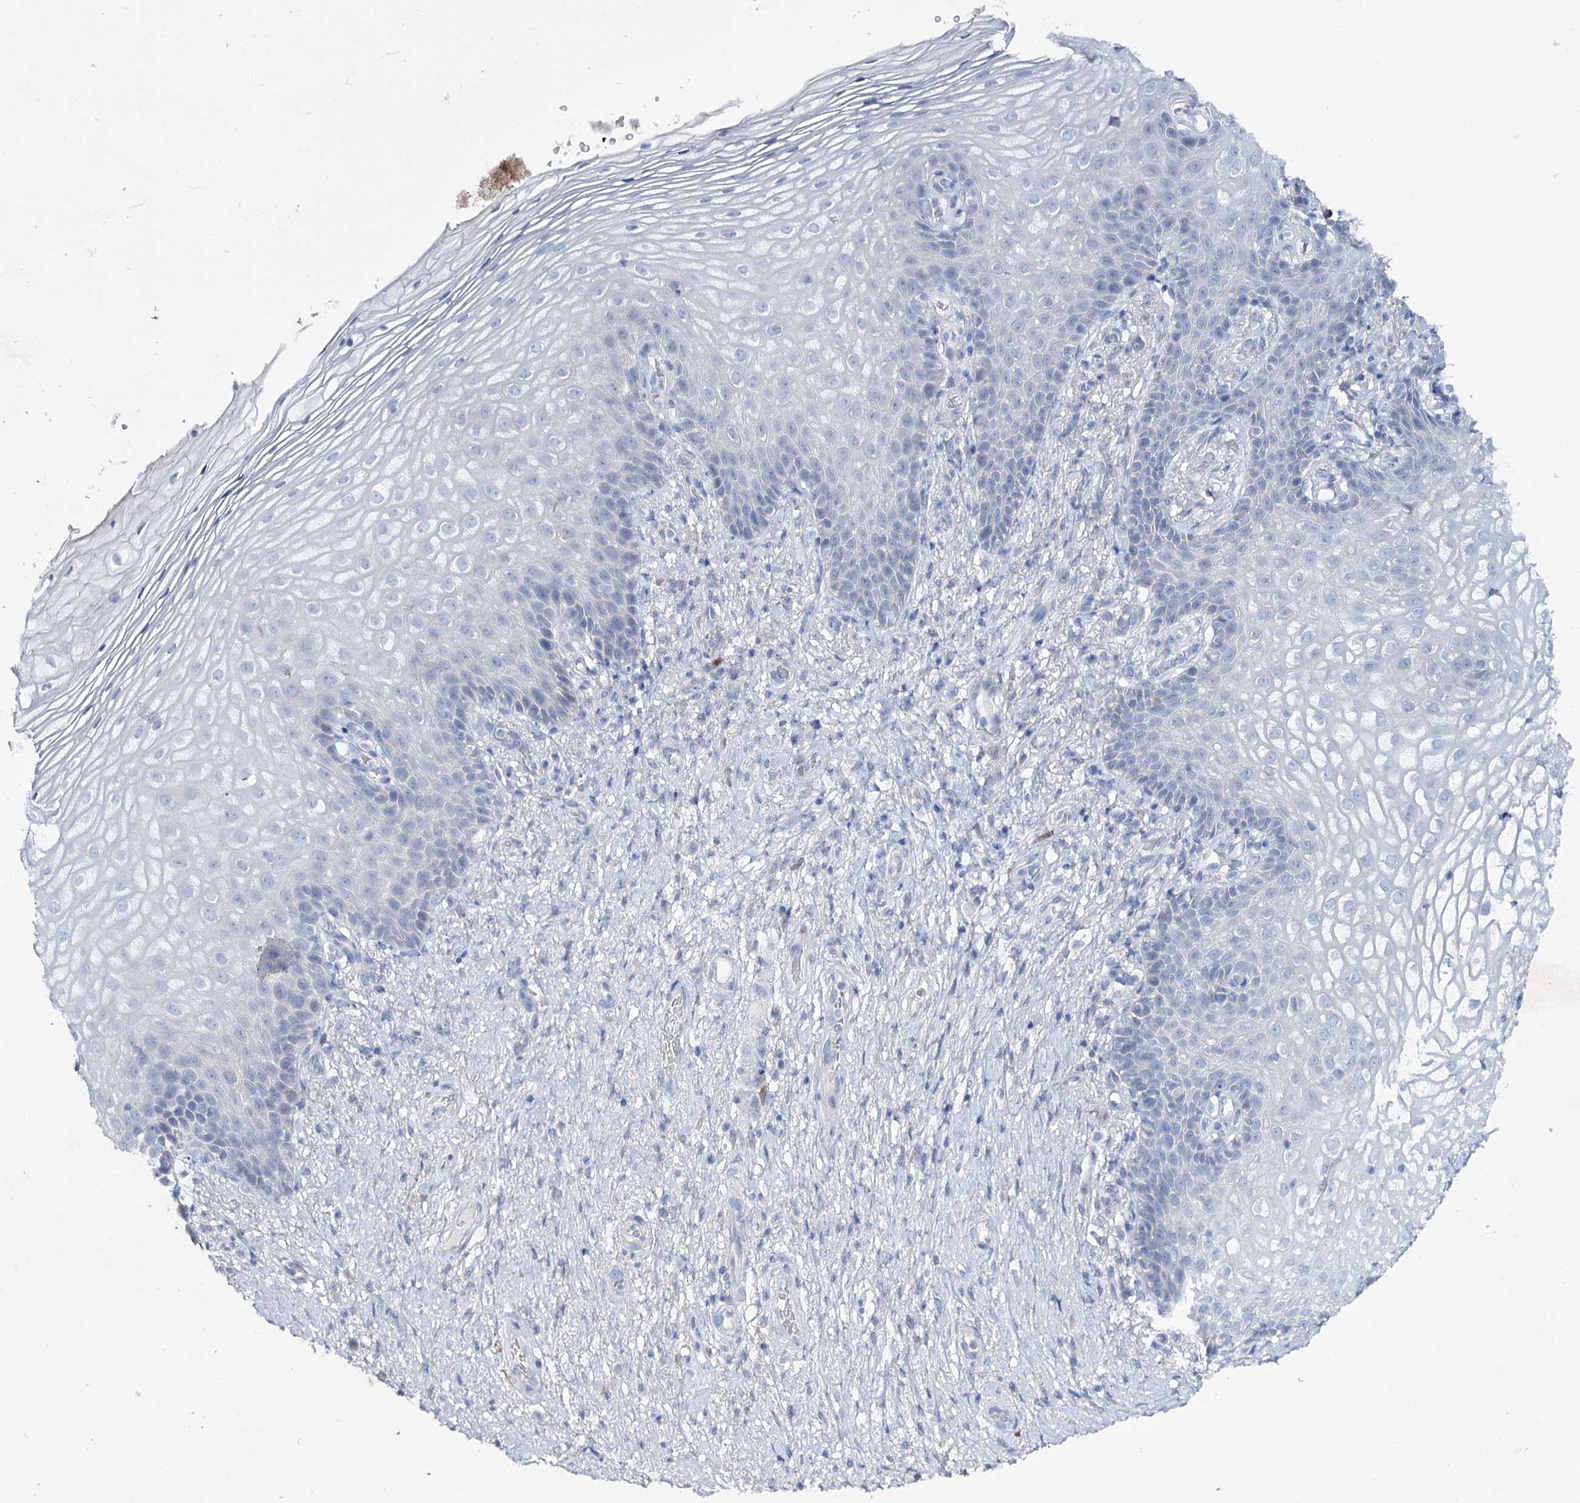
{"staining": {"intensity": "negative", "quantity": "none", "location": "none"}, "tissue": "vagina", "cell_type": "Squamous epithelial cells", "image_type": "normal", "snomed": [{"axis": "morphology", "description": "Normal tissue, NOS"}, {"axis": "topography", "description": "Vagina"}], "caption": "An image of human vagina is negative for staining in squamous epithelial cells. (DAB immunohistochemistry with hematoxylin counter stain).", "gene": "LYZL4", "patient": {"sex": "female", "age": 60}}